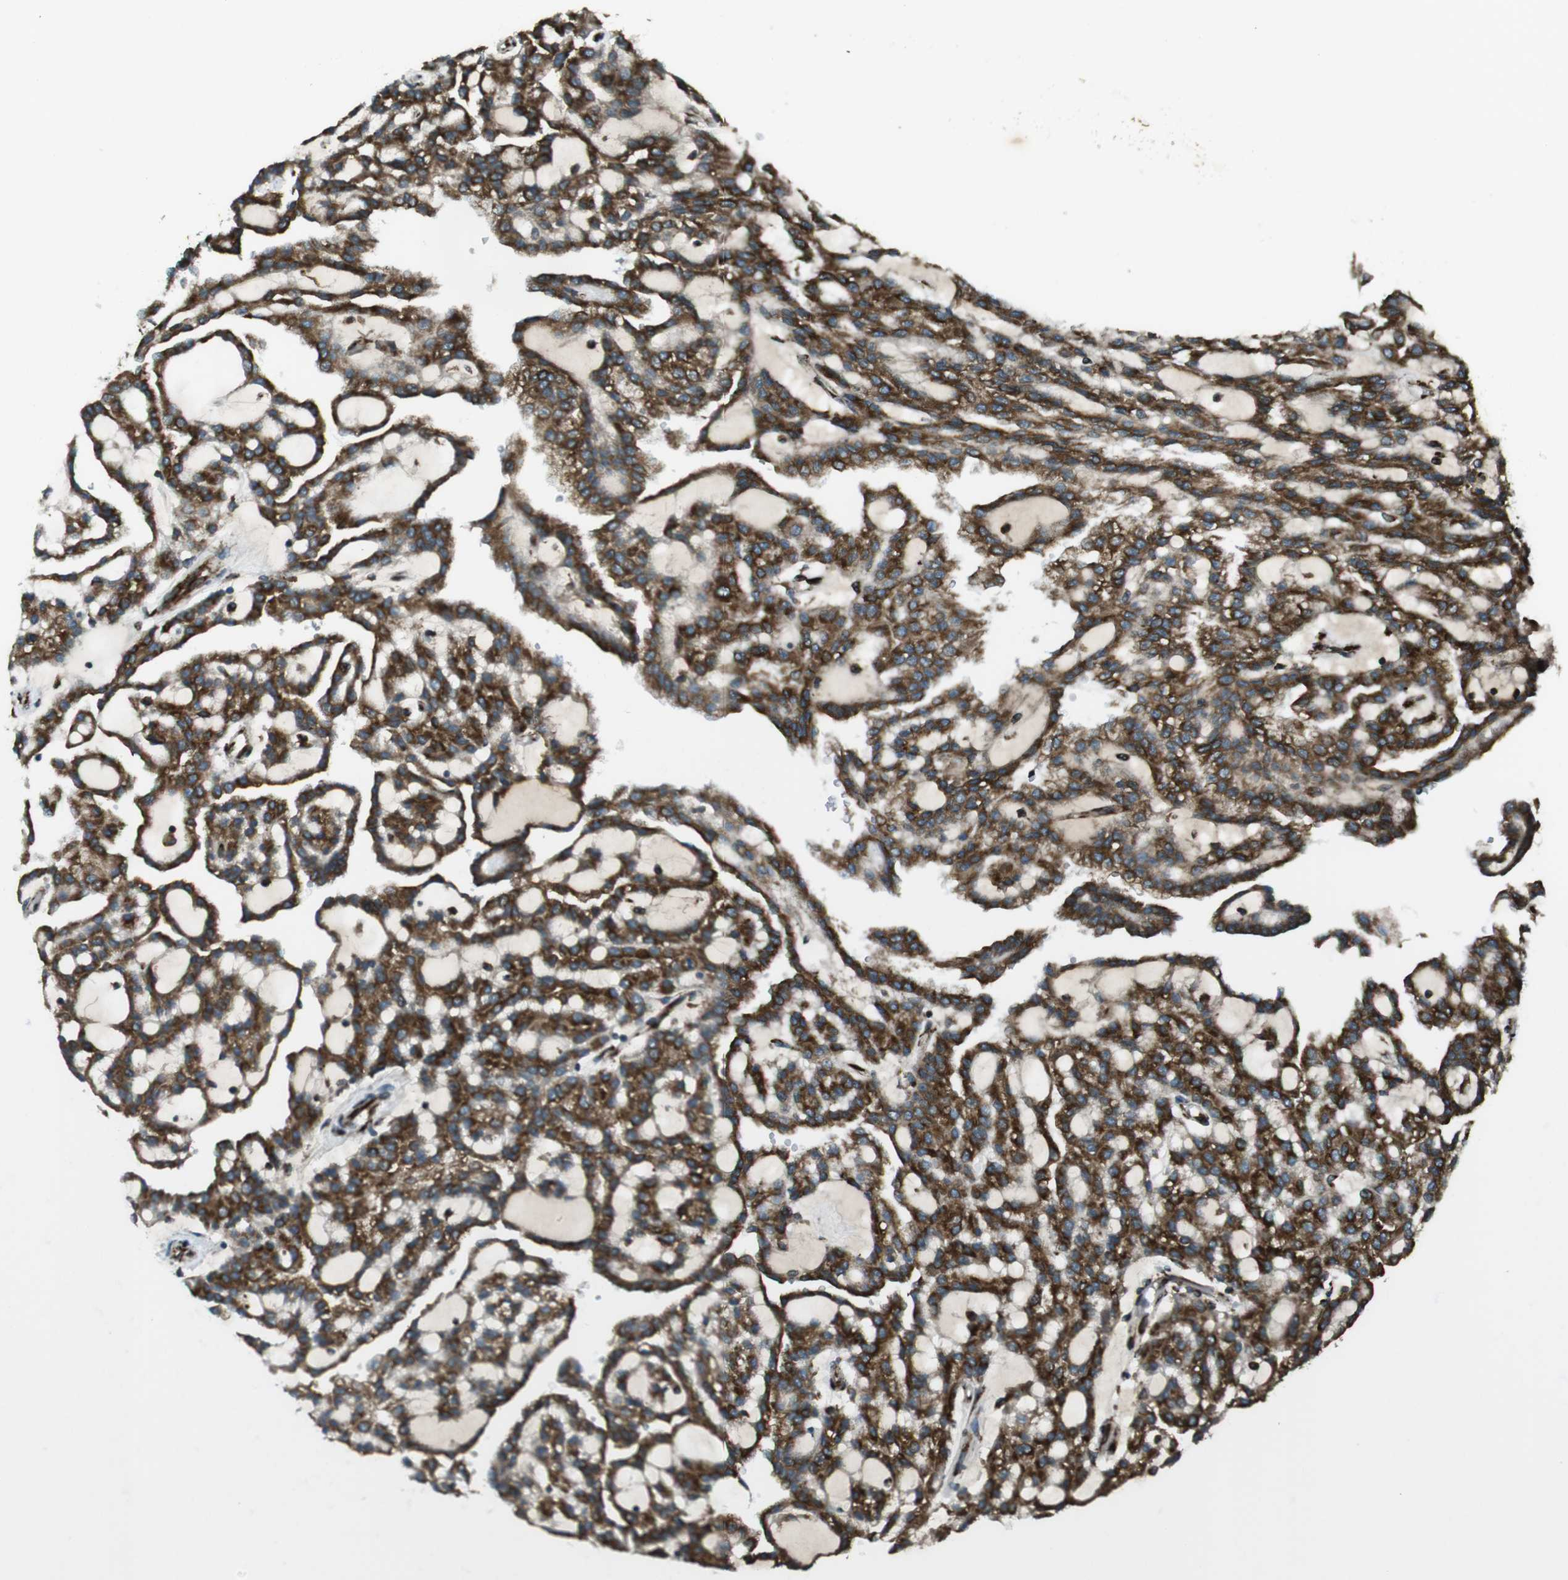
{"staining": {"intensity": "strong", "quantity": ">75%", "location": "cytoplasmic/membranous"}, "tissue": "renal cancer", "cell_type": "Tumor cells", "image_type": "cancer", "snomed": [{"axis": "morphology", "description": "Adenocarcinoma, NOS"}, {"axis": "topography", "description": "Kidney"}], "caption": "Renal cancer stained with DAB immunohistochemistry (IHC) reveals high levels of strong cytoplasmic/membranous positivity in approximately >75% of tumor cells. Using DAB (3,3'-diaminobenzidine) (brown) and hematoxylin (blue) stains, captured at high magnification using brightfield microscopy.", "gene": "KTN1", "patient": {"sex": "male", "age": 63}}